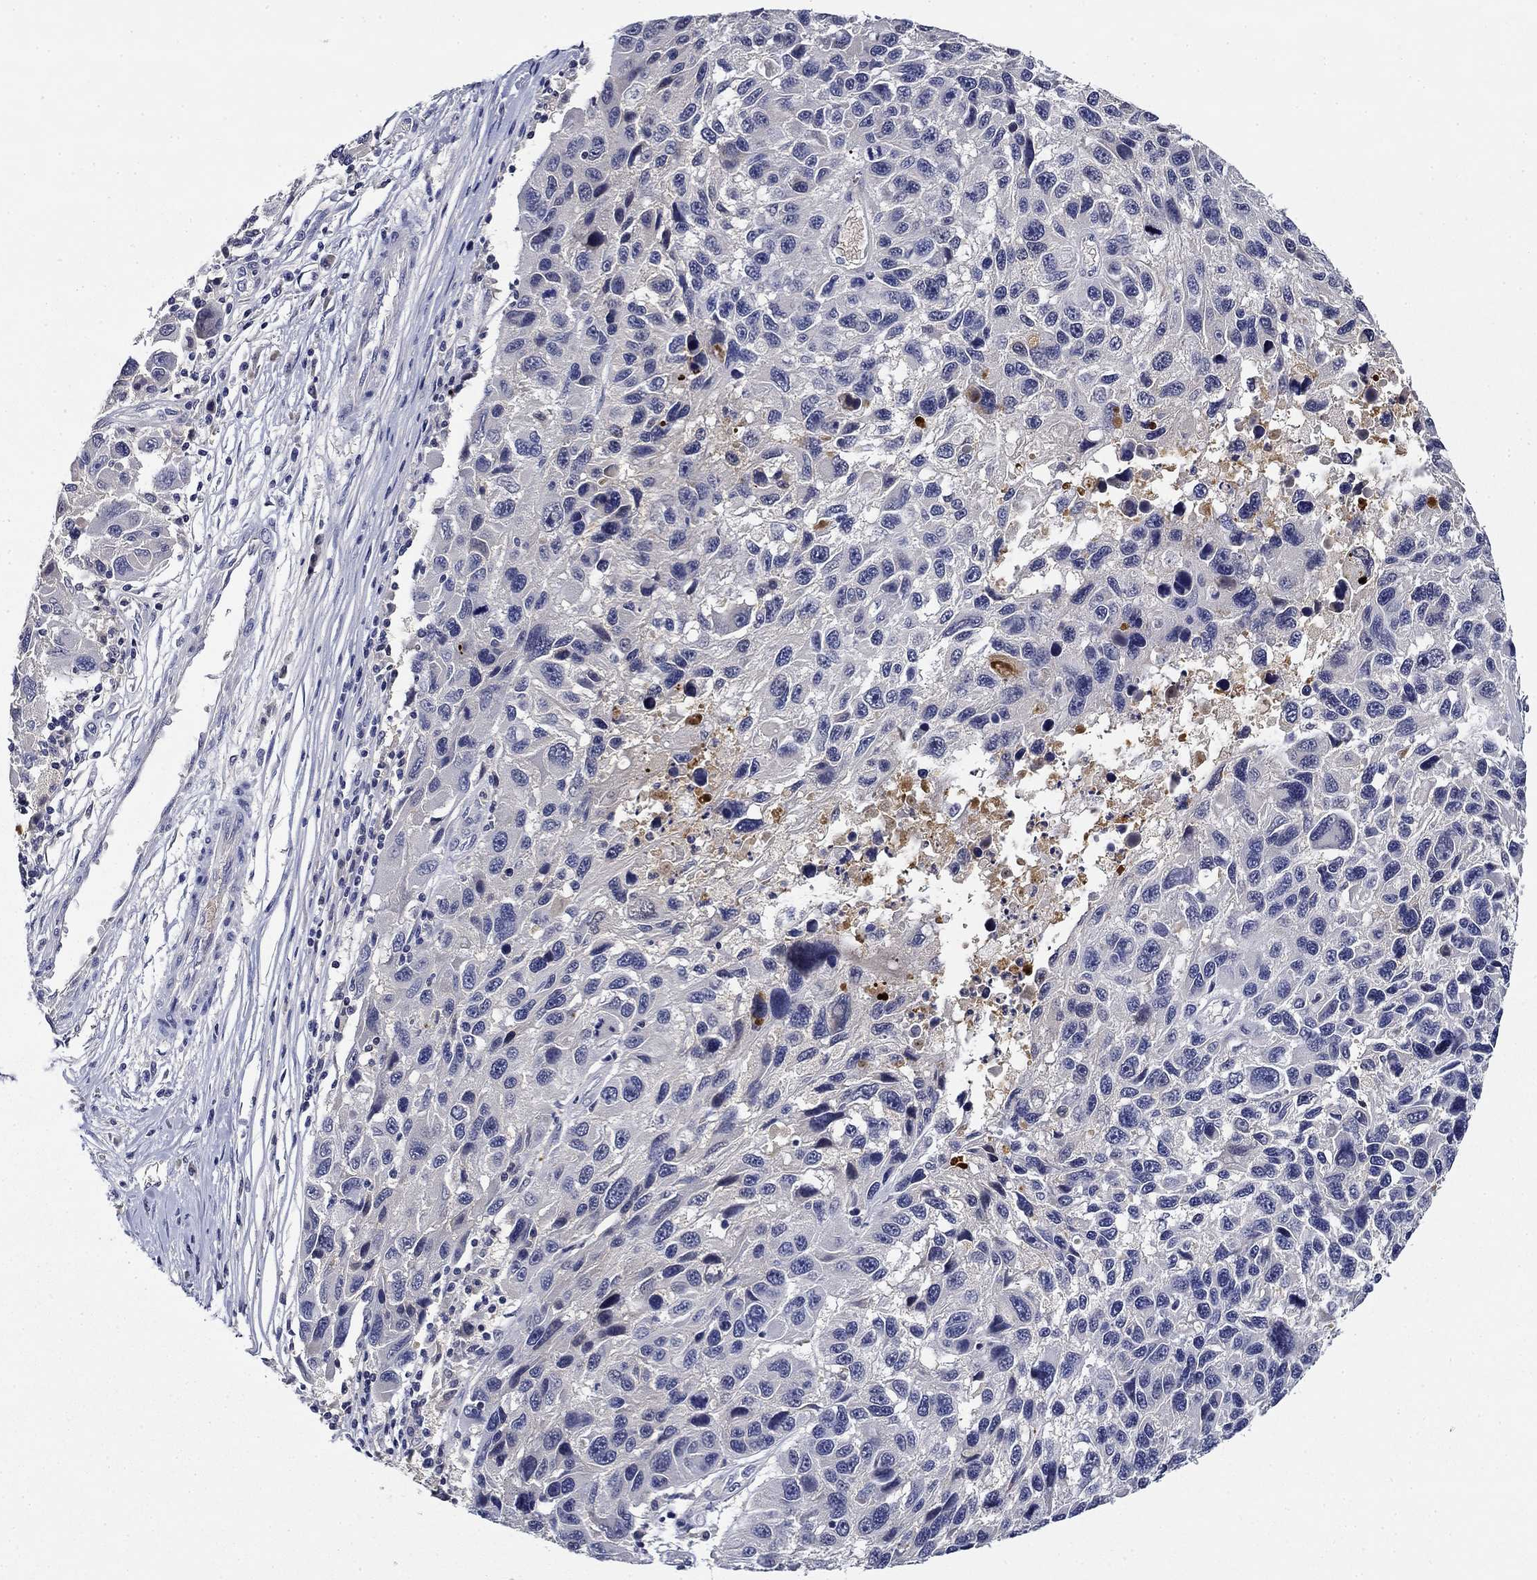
{"staining": {"intensity": "negative", "quantity": "none", "location": "none"}, "tissue": "melanoma", "cell_type": "Tumor cells", "image_type": "cancer", "snomed": [{"axis": "morphology", "description": "Malignant melanoma, NOS"}, {"axis": "topography", "description": "Skin"}], "caption": "This micrograph is of malignant melanoma stained with immunohistochemistry (IHC) to label a protein in brown with the nuclei are counter-stained blue. There is no expression in tumor cells. (DAB IHC, high magnification).", "gene": "DDTL", "patient": {"sex": "male", "age": 53}}